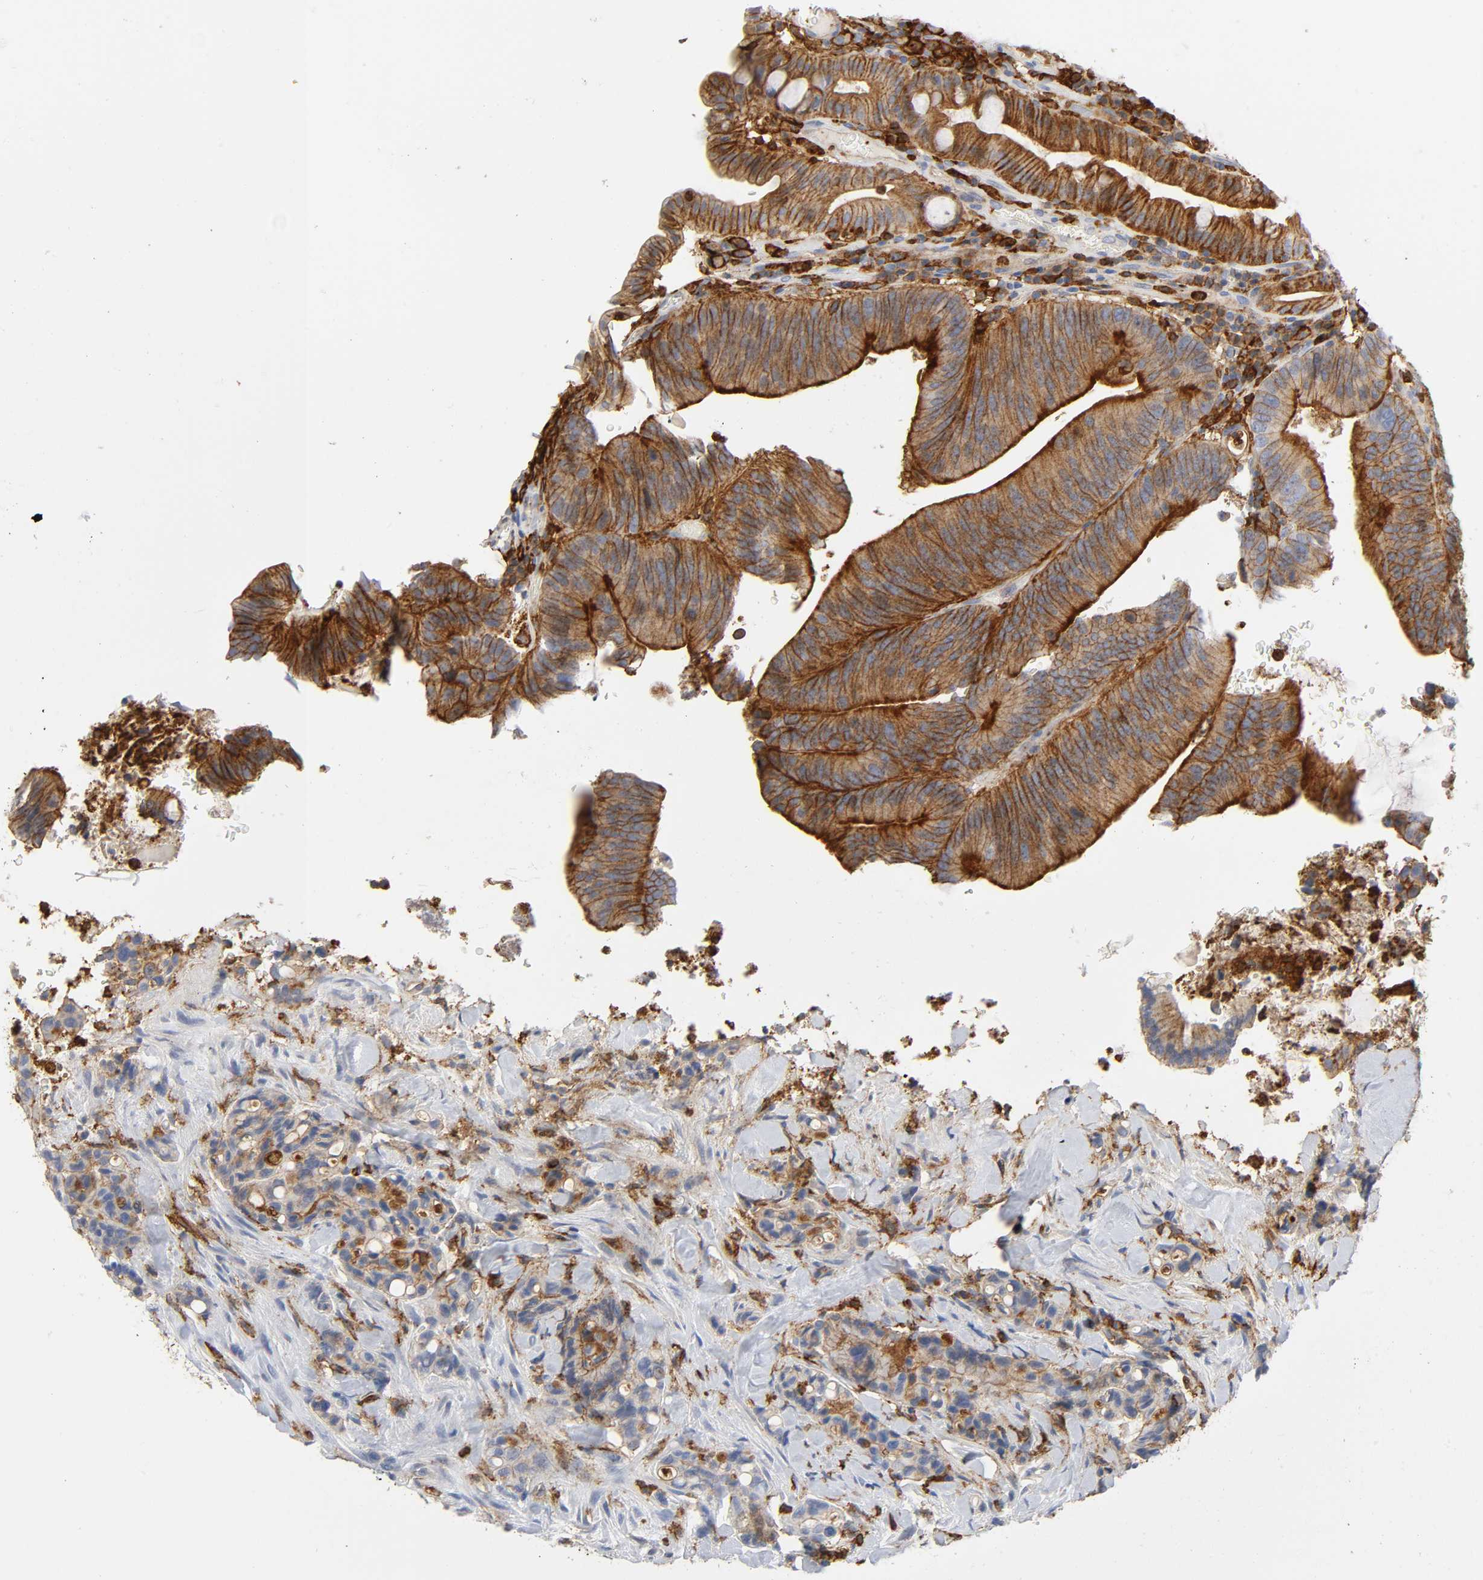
{"staining": {"intensity": "moderate", "quantity": ">75%", "location": "cytoplasmic/membranous"}, "tissue": "colorectal cancer", "cell_type": "Tumor cells", "image_type": "cancer", "snomed": [{"axis": "morphology", "description": "Normal tissue, NOS"}, {"axis": "morphology", "description": "Adenocarcinoma, NOS"}, {"axis": "topography", "description": "Colon"}], "caption": "Colorectal adenocarcinoma stained with a brown dye shows moderate cytoplasmic/membranous positive expression in about >75% of tumor cells.", "gene": "LYN", "patient": {"sex": "male", "age": 82}}